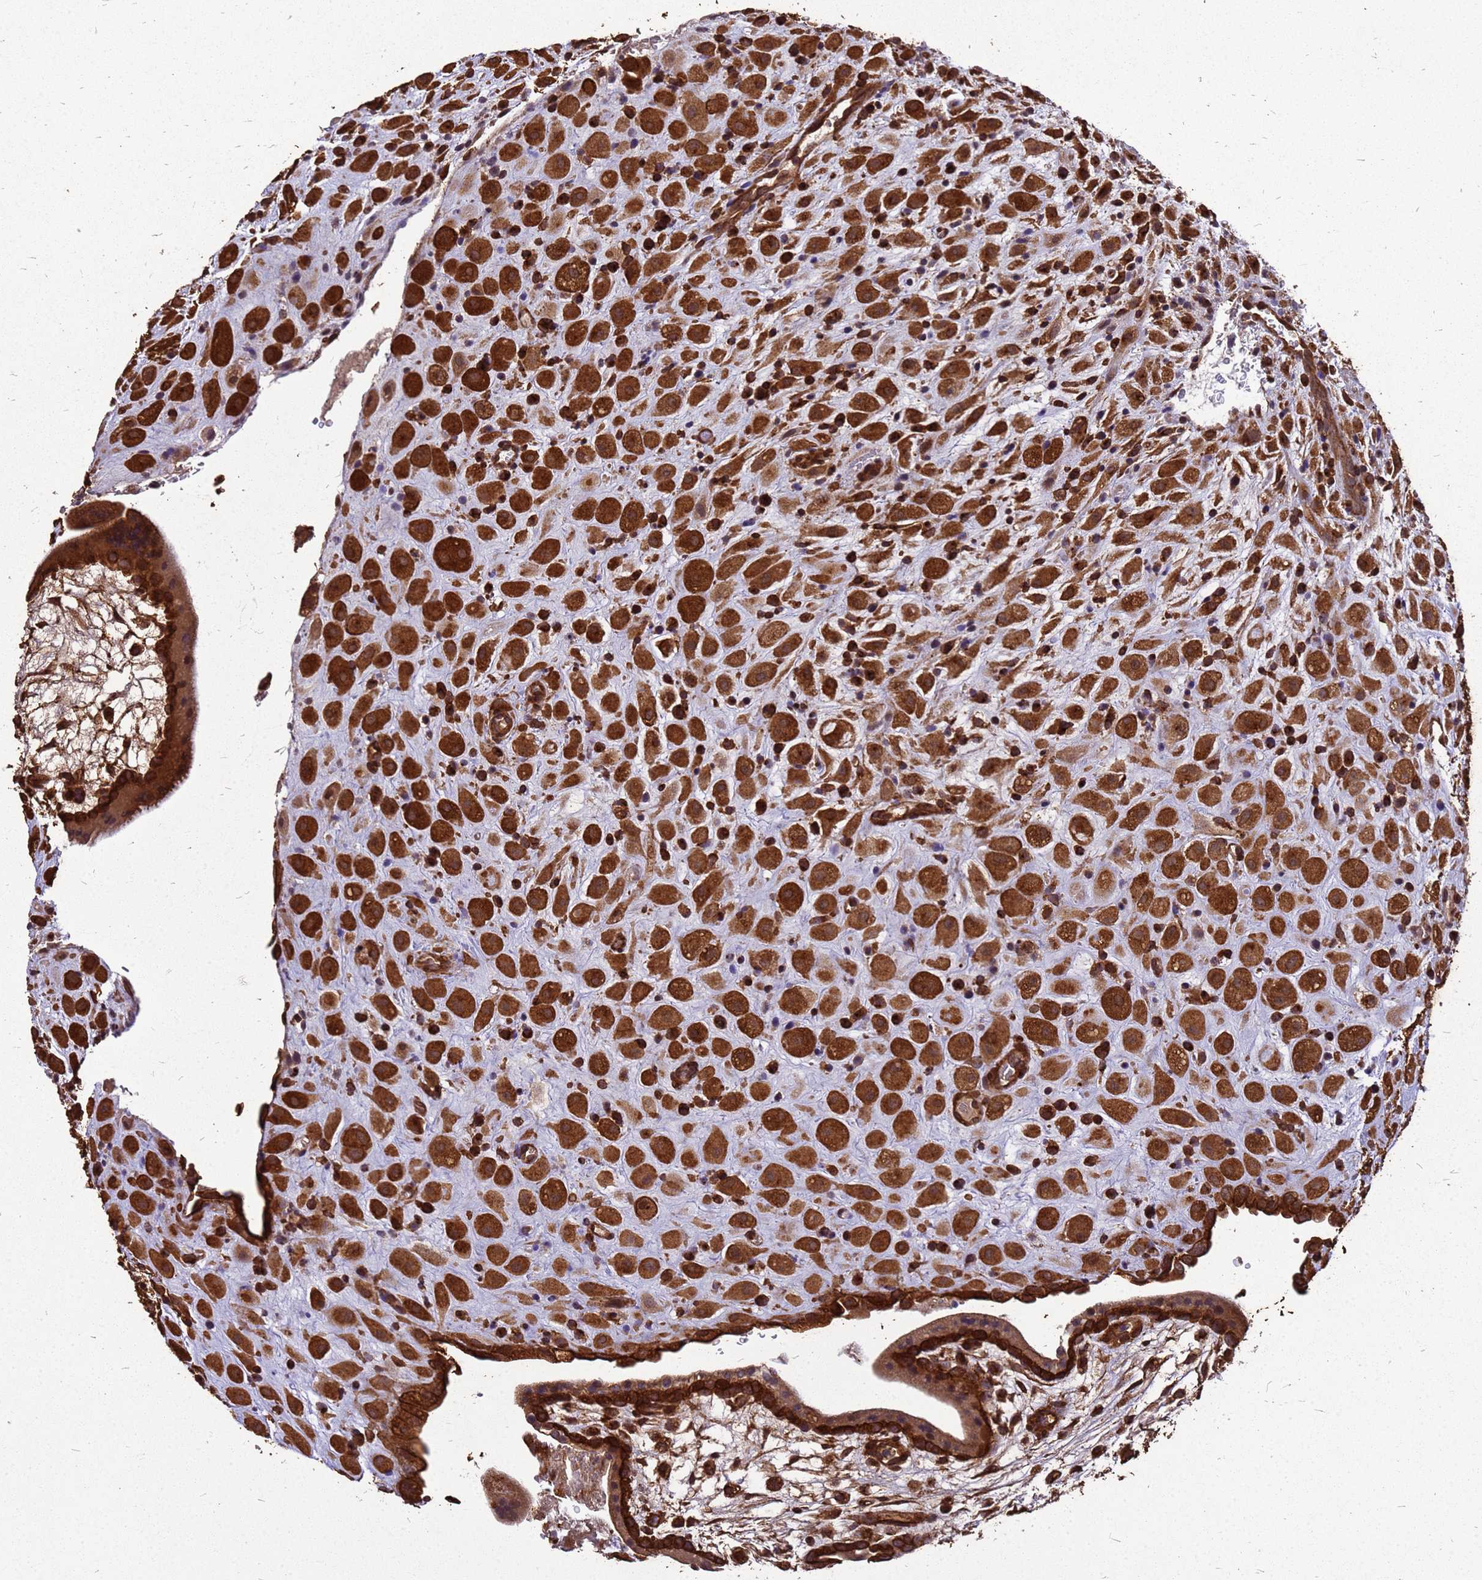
{"staining": {"intensity": "strong", "quantity": ">75%", "location": "cytoplasmic/membranous"}, "tissue": "placenta", "cell_type": "Decidual cells", "image_type": "normal", "snomed": [{"axis": "morphology", "description": "Normal tissue, NOS"}, {"axis": "topography", "description": "Placenta"}], "caption": "Unremarkable placenta reveals strong cytoplasmic/membranous positivity in approximately >75% of decidual cells, visualized by immunohistochemistry. The protein of interest is stained brown, and the nuclei are stained in blue (DAB (3,3'-diaminobenzidine) IHC with brightfield microscopy, high magnification).", "gene": "ZNF618", "patient": {"sex": "female", "age": 35}}